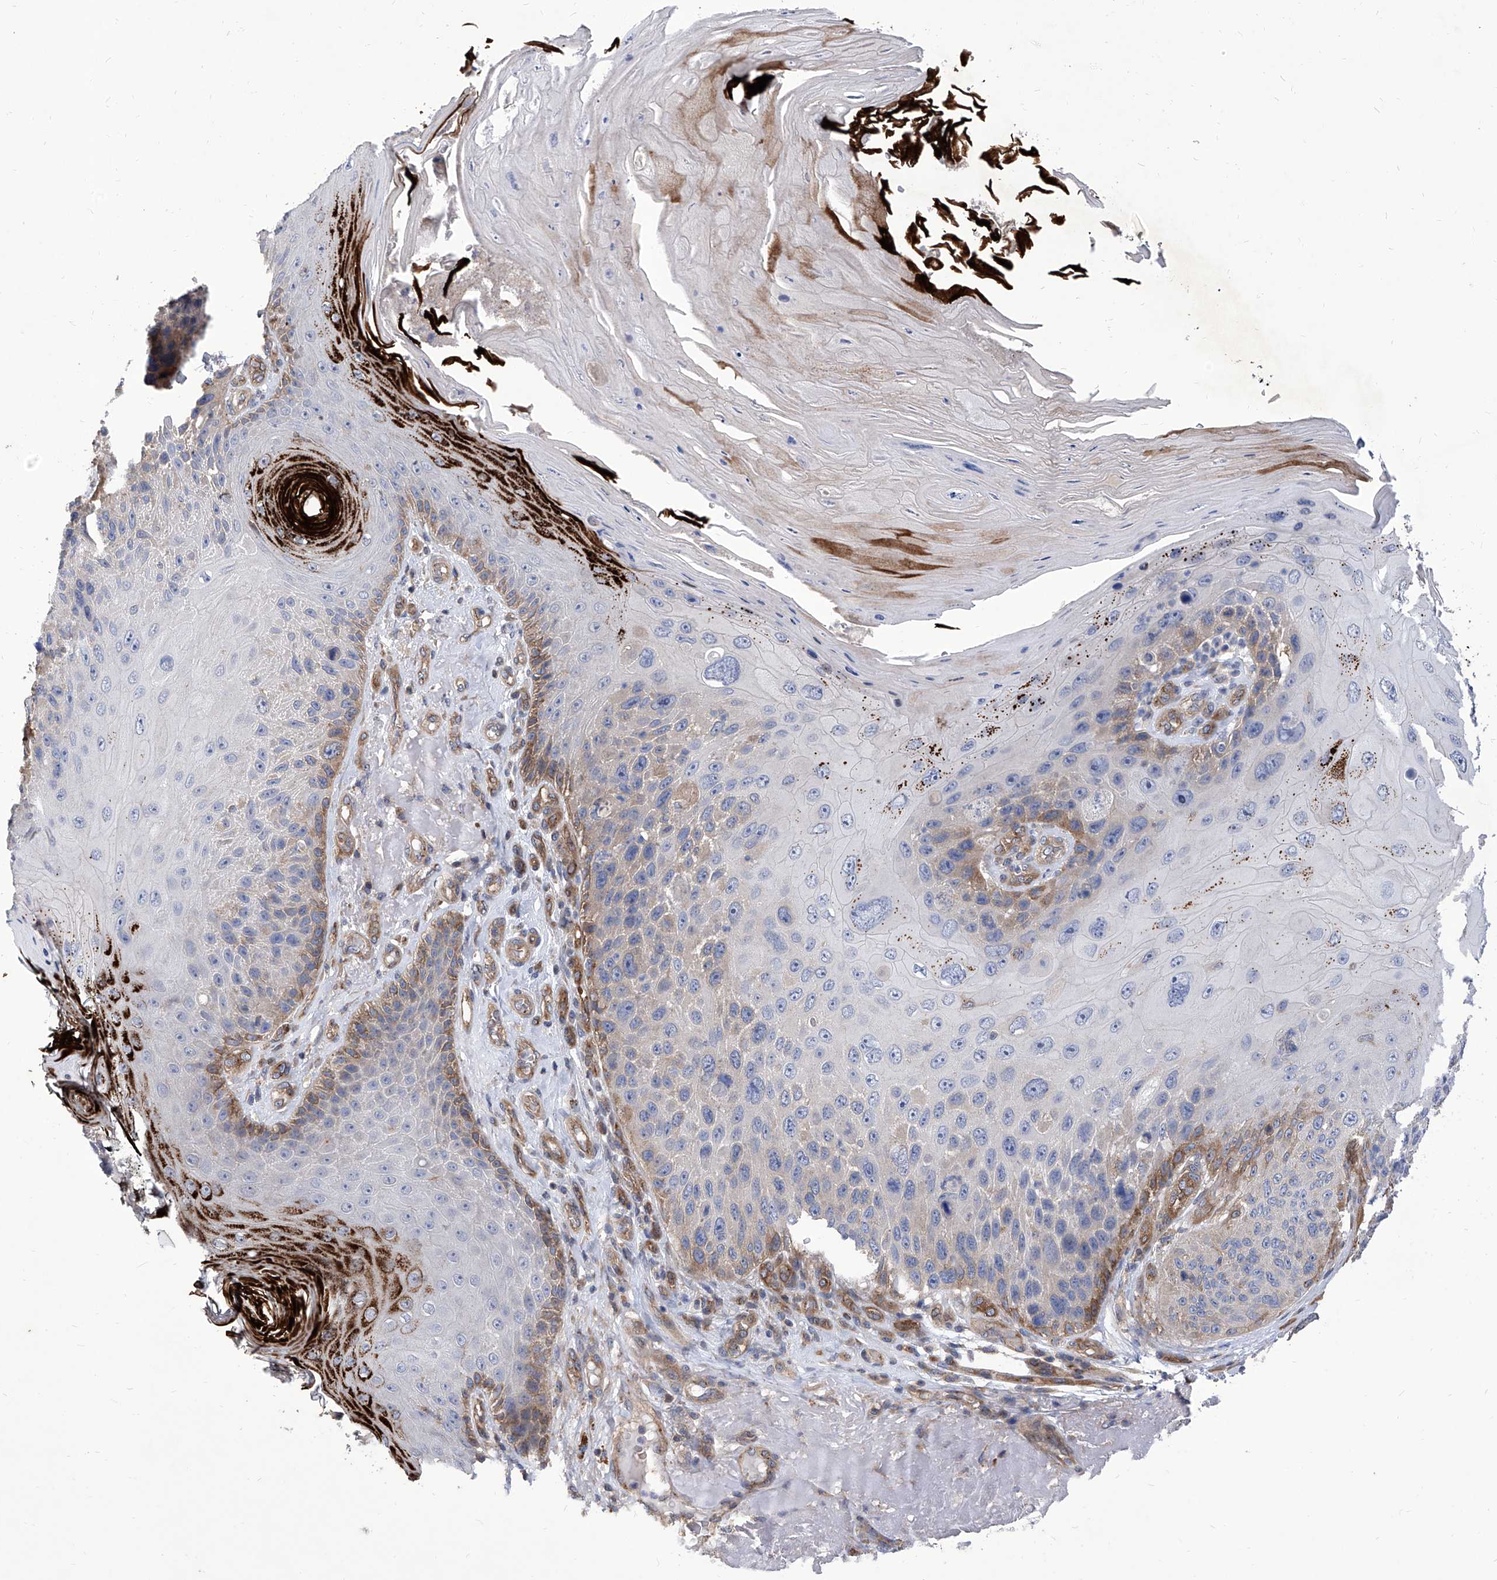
{"staining": {"intensity": "moderate", "quantity": "<25%", "location": "cytoplasmic/membranous"}, "tissue": "skin cancer", "cell_type": "Tumor cells", "image_type": "cancer", "snomed": [{"axis": "morphology", "description": "Squamous cell carcinoma, NOS"}, {"axis": "topography", "description": "Skin"}], "caption": "Protein expression analysis of skin cancer (squamous cell carcinoma) demonstrates moderate cytoplasmic/membranous staining in about <25% of tumor cells. The staining was performed using DAB to visualize the protein expression in brown, while the nuclei were stained in blue with hematoxylin (Magnification: 20x).", "gene": "TJAP1", "patient": {"sex": "female", "age": 88}}